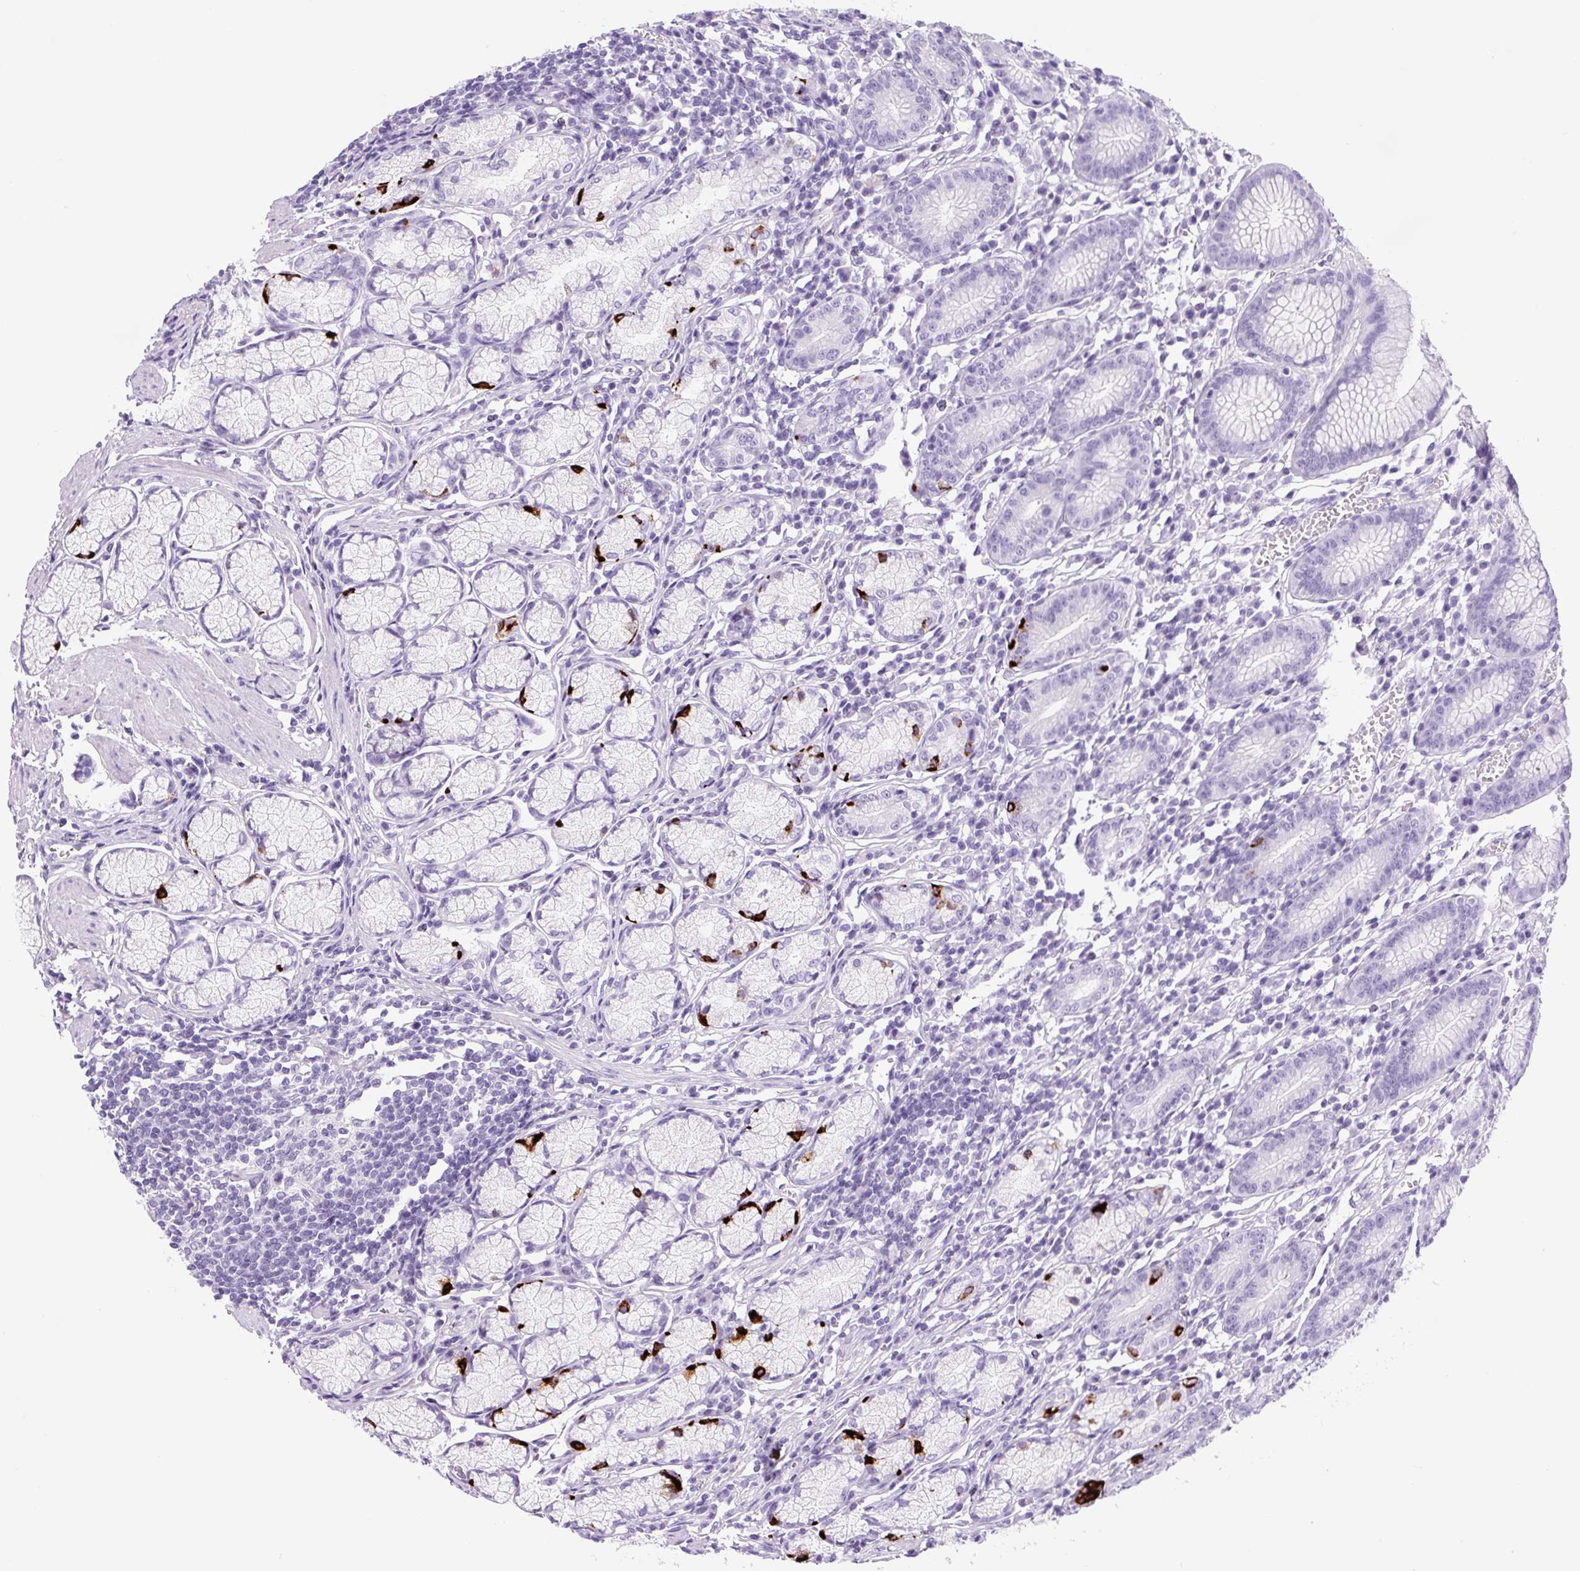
{"staining": {"intensity": "strong", "quantity": "<25%", "location": "cytoplasmic/membranous"}, "tissue": "stomach", "cell_type": "Glandular cells", "image_type": "normal", "snomed": [{"axis": "morphology", "description": "Normal tissue, NOS"}, {"axis": "topography", "description": "Stomach"}], "caption": "This is a micrograph of IHC staining of normal stomach, which shows strong expression in the cytoplasmic/membranous of glandular cells.", "gene": "CHGA", "patient": {"sex": "male", "age": 55}}